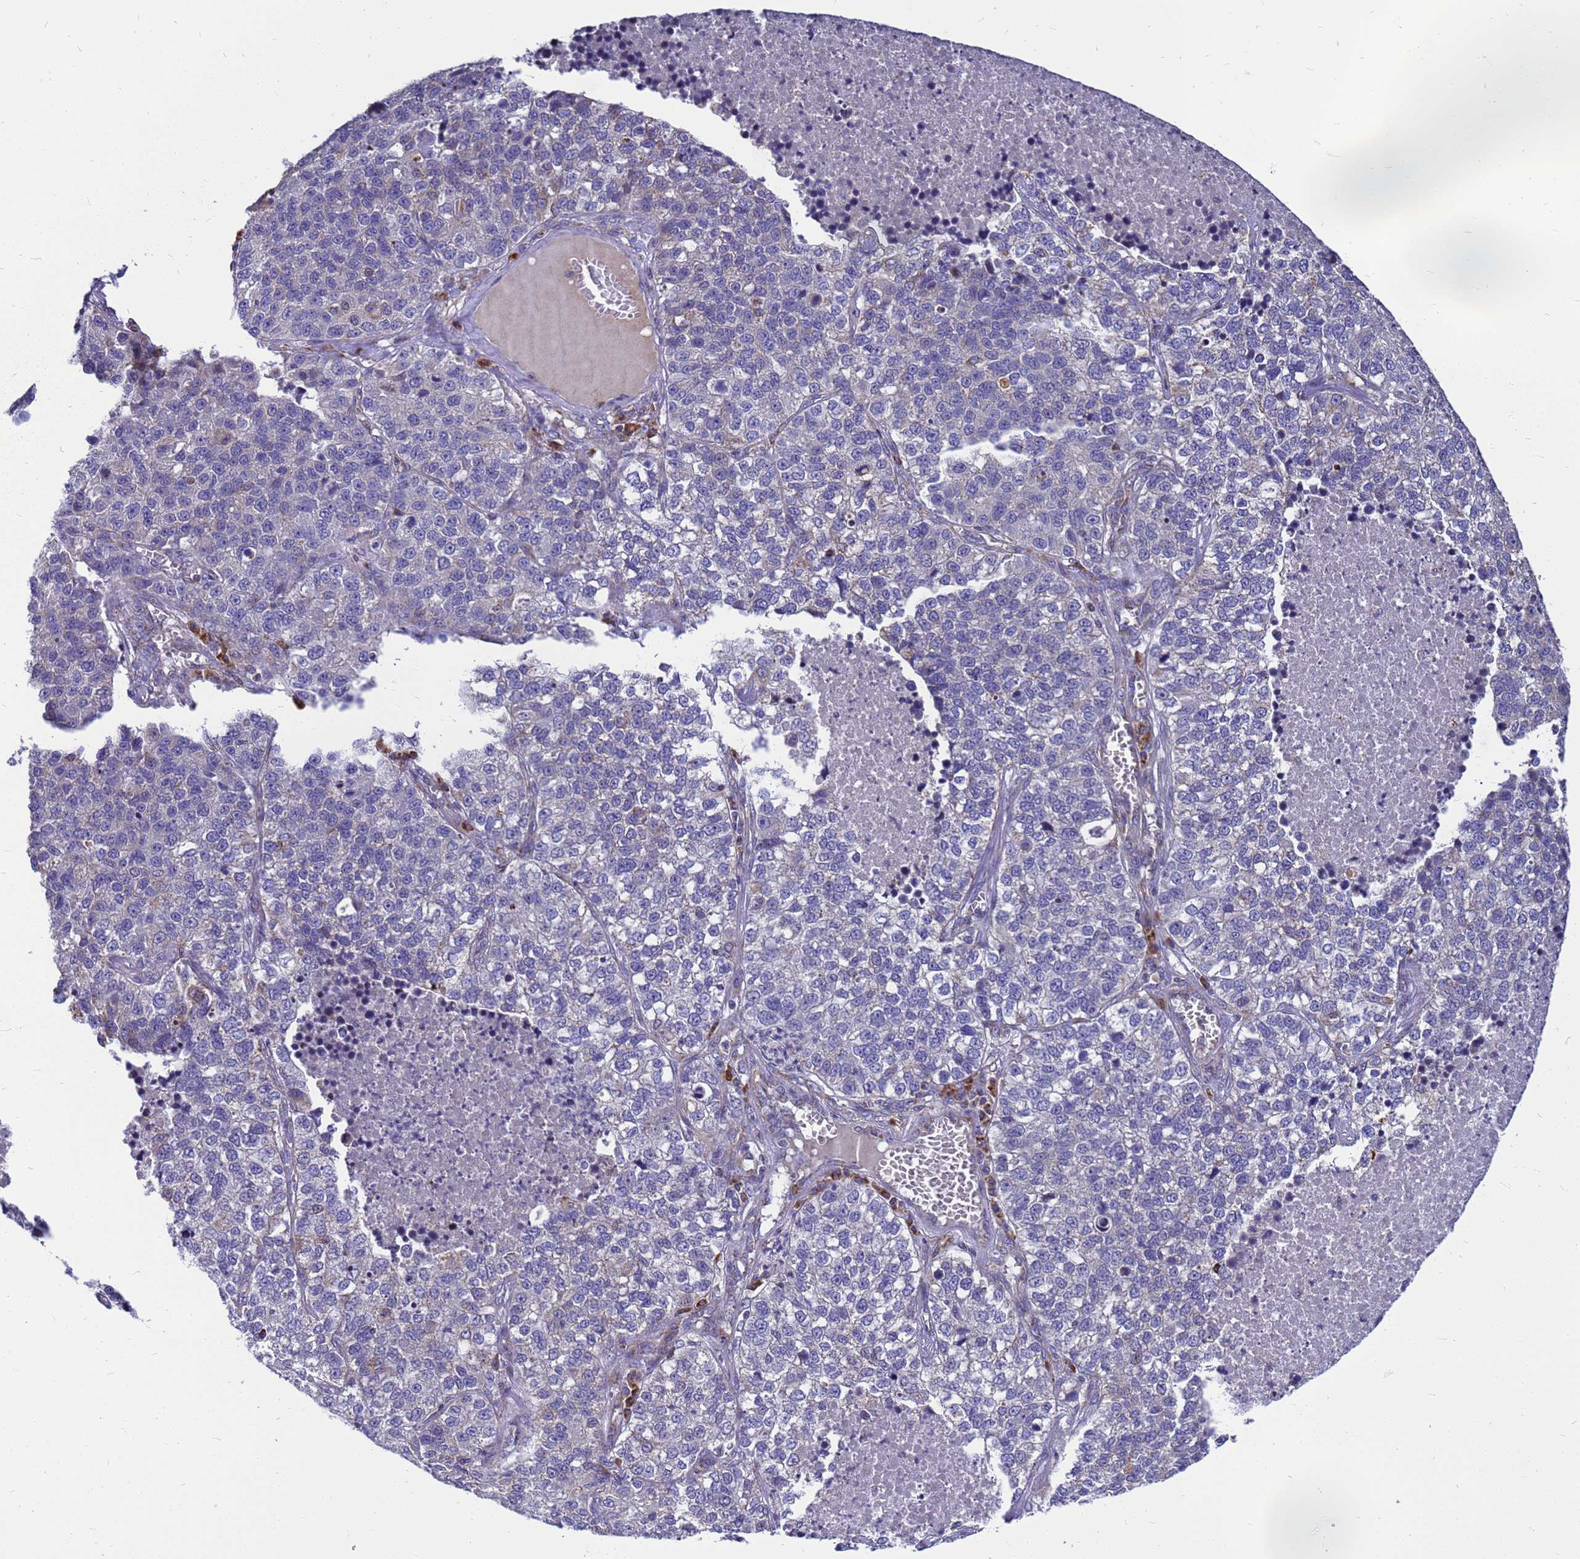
{"staining": {"intensity": "negative", "quantity": "none", "location": "none"}, "tissue": "lung cancer", "cell_type": "Tumor cells", "image_type": "cancer", "snomed": [{"axis": "morphology", "description": "Adenocarcinoma, NOS"}, {"axis": "topography", "description": "Lung"}], "caption": "There is no significant expression in tumor cells of lung cancer (adenocarcinoma).", "gene": "CMC4", "patient": {"sex": "male", "age": 49}}